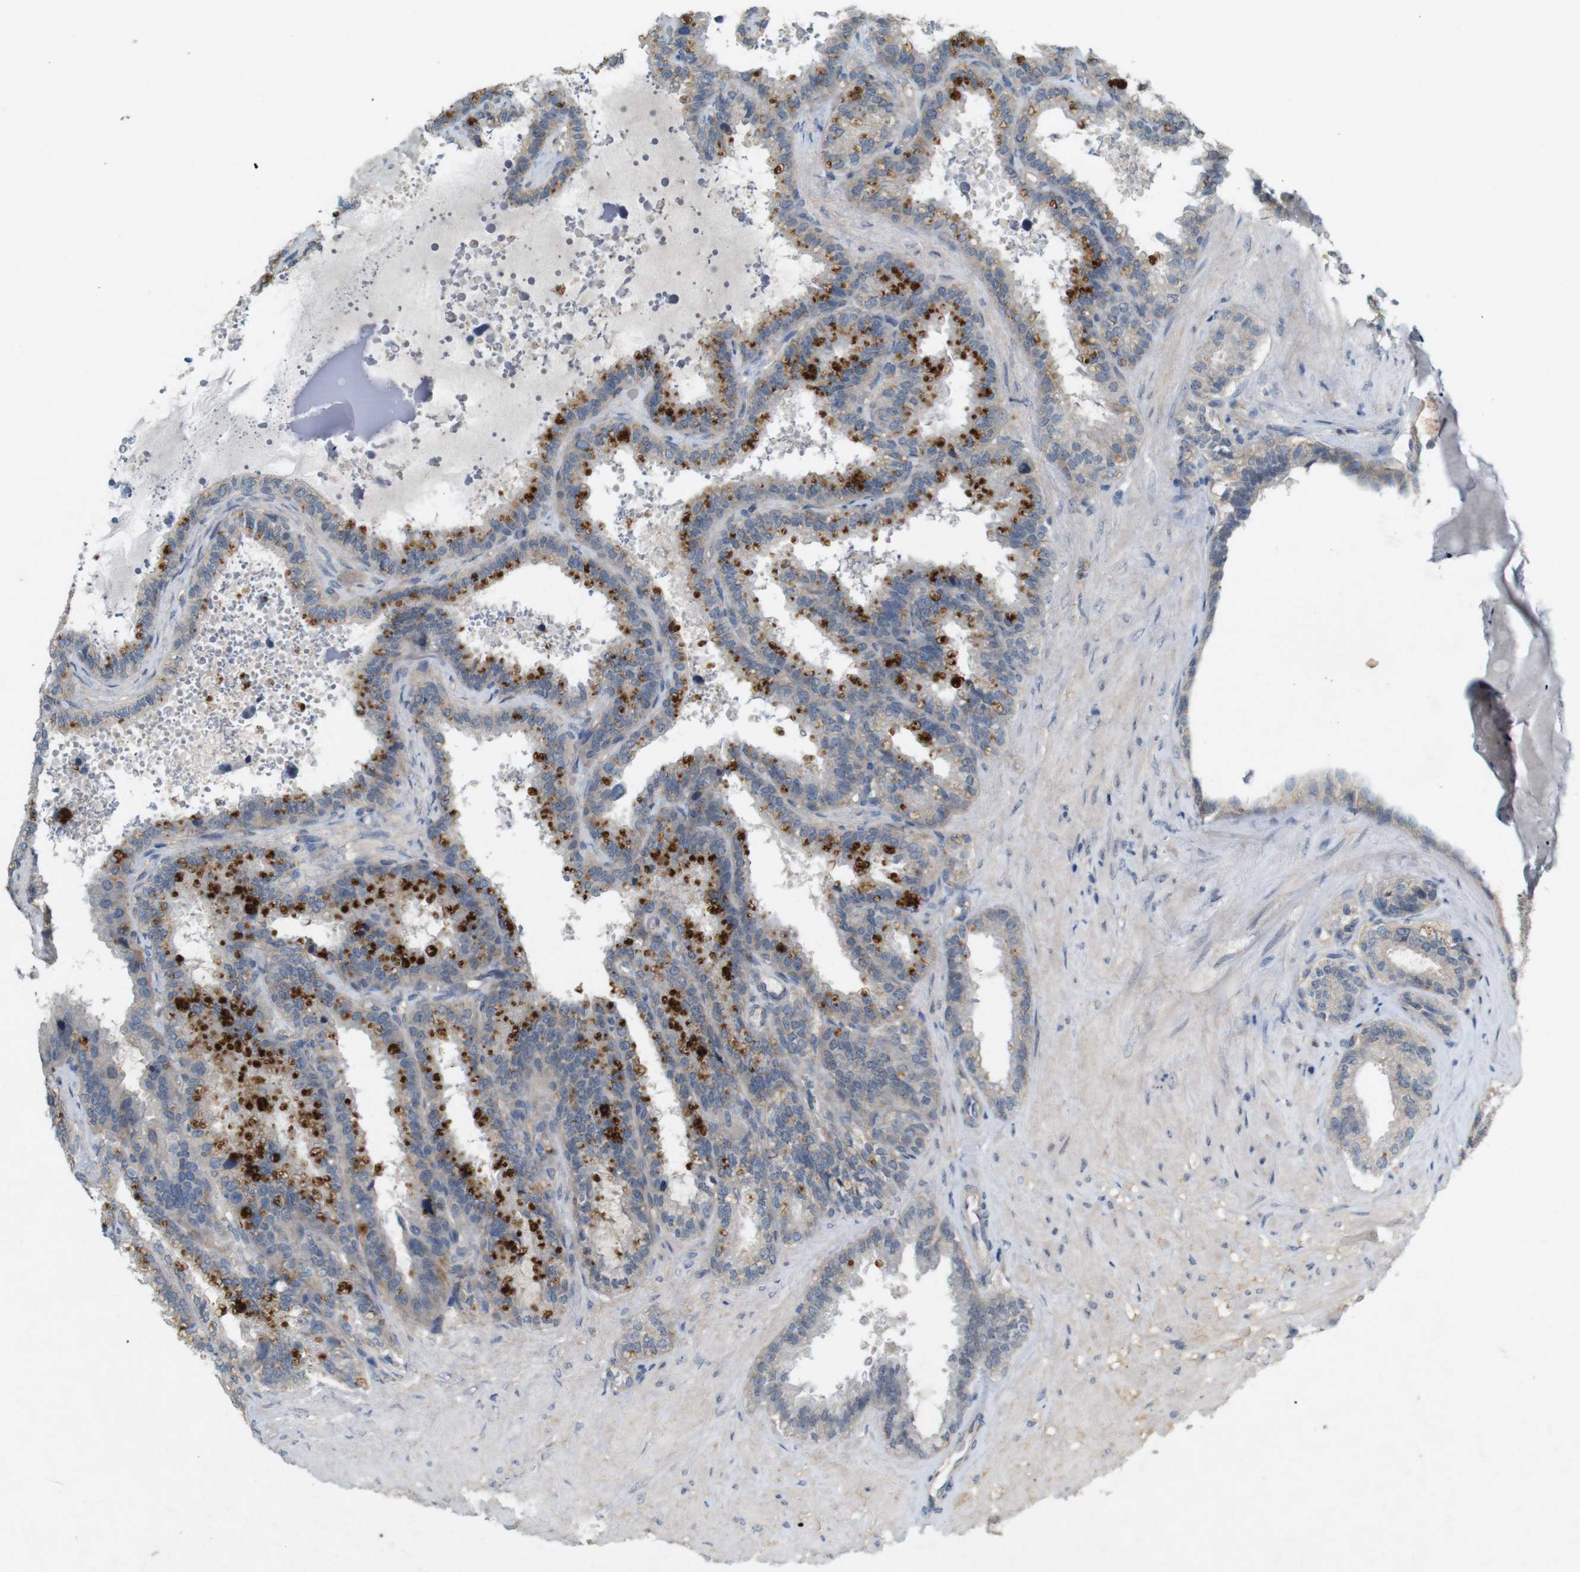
{"staining": {"intensity": "negative", "quantity": "none", "location": "none"}, "tissue": "seminal vesicle", "cell_type": "Glandular cells", "image_type": "normal", "snomed": [{"axis": "morphology", "description": "Normal tissue, NOS"}, {"axis": "topography", "description": "Seminal veicle"}], "caption": "Seminal vesicle stained for a protein using IHC reveals no staining glandular cells.", "gene": "PVR", "patient": {"sex": "male", "age": 46}}